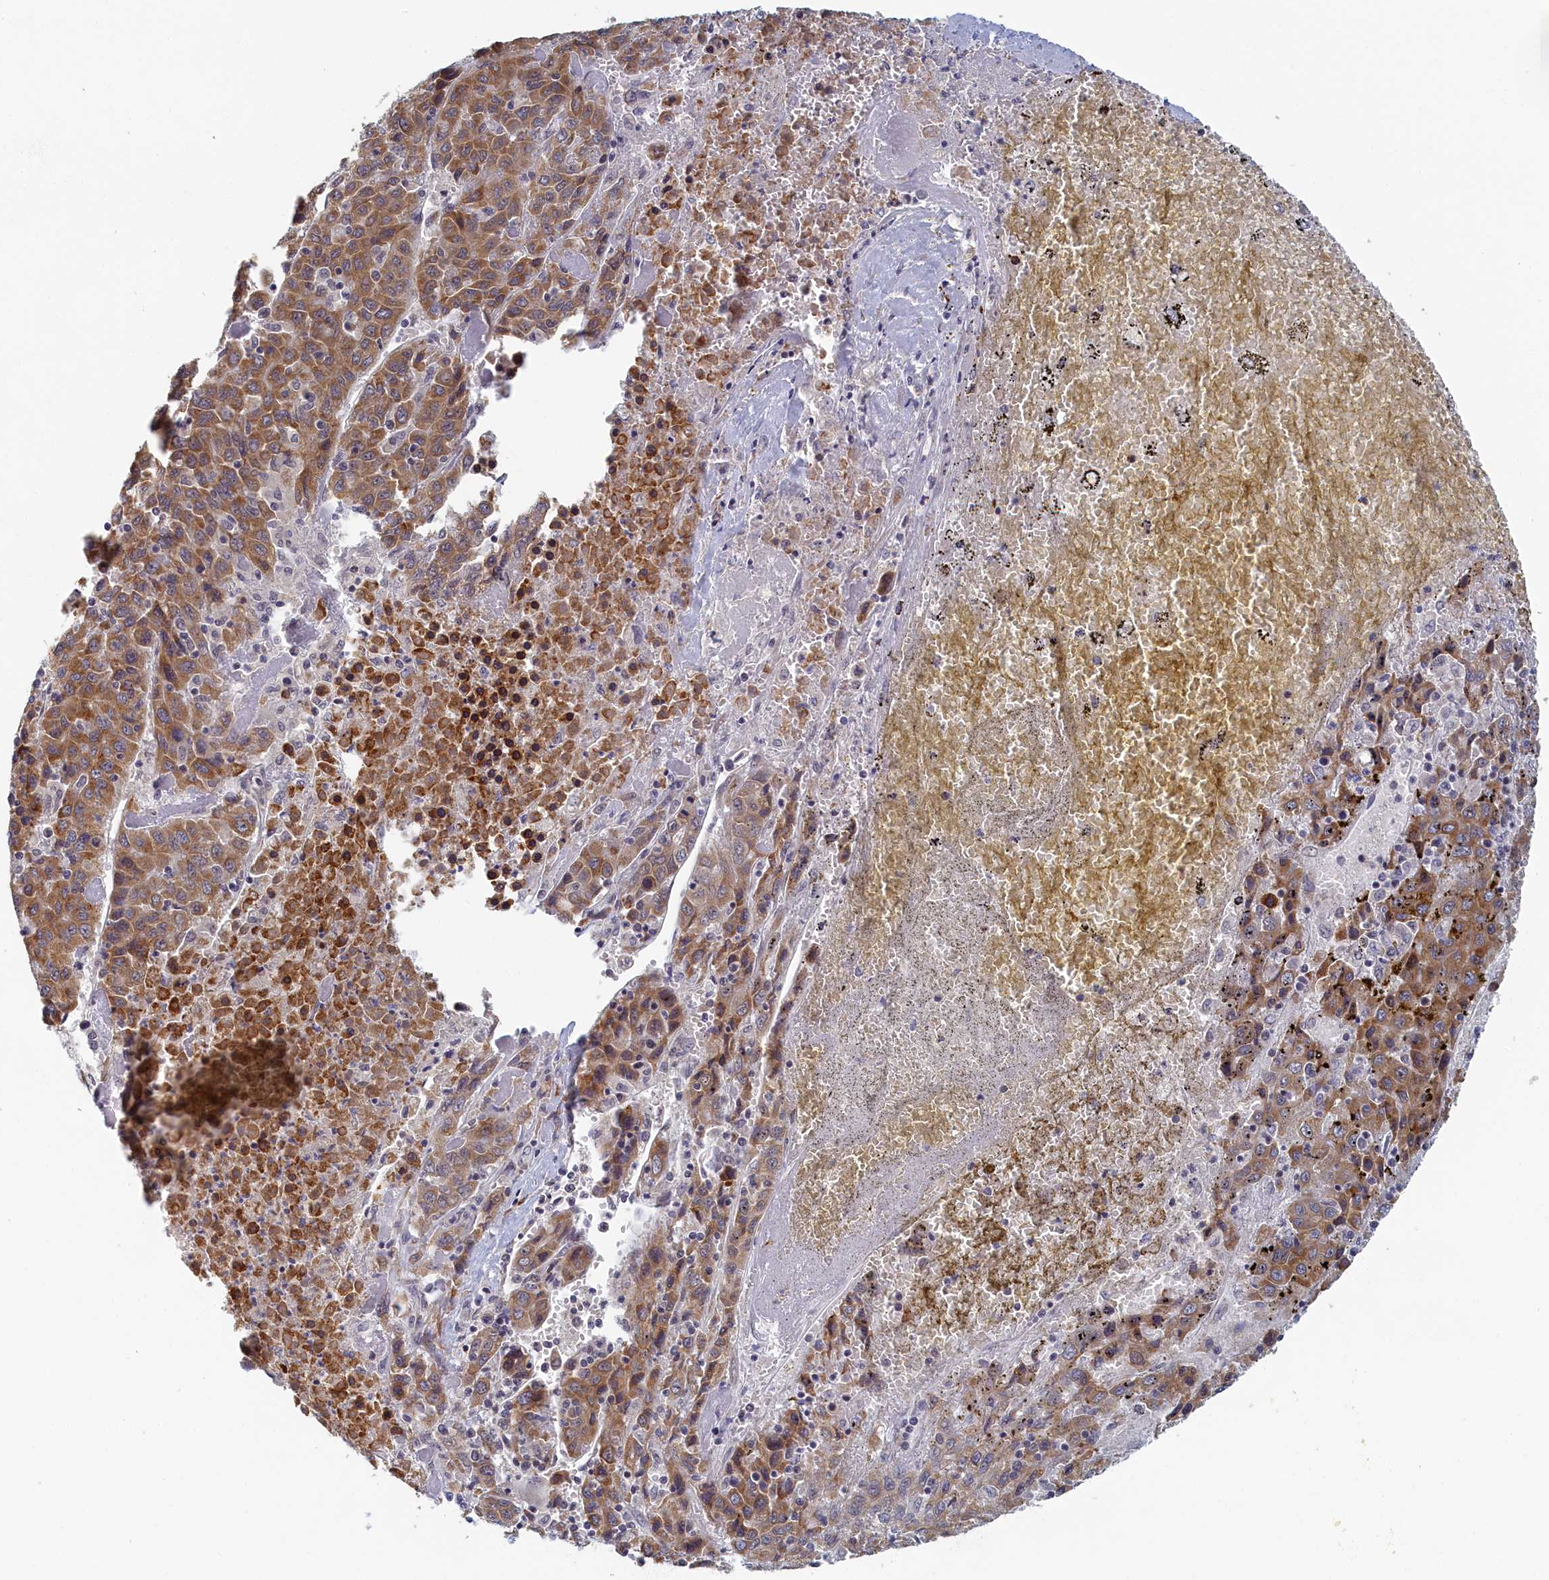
{"staining": {"intensity": "moderate", "quantity": ">75%", "location": "cytoplasmic/membranous"}, "tissue": "liver cancer", "cell_type": "Tumor cells", "image_type": "cancer", "snomed": [{"axis": "morphology", "description": "Carcinoma, Hepatocellular, NOS"}, {"axis": "topography", "description": "Liver"}], "caption": "Immunohistochemical staining of liver cancer (hepatocellular carcinoma) shows moderate cytoplasmic/membranous protein expression in about >75% of tumor cells.", "gene": "DNAJC17", "patient": {"sex": "female", "age": 53}}